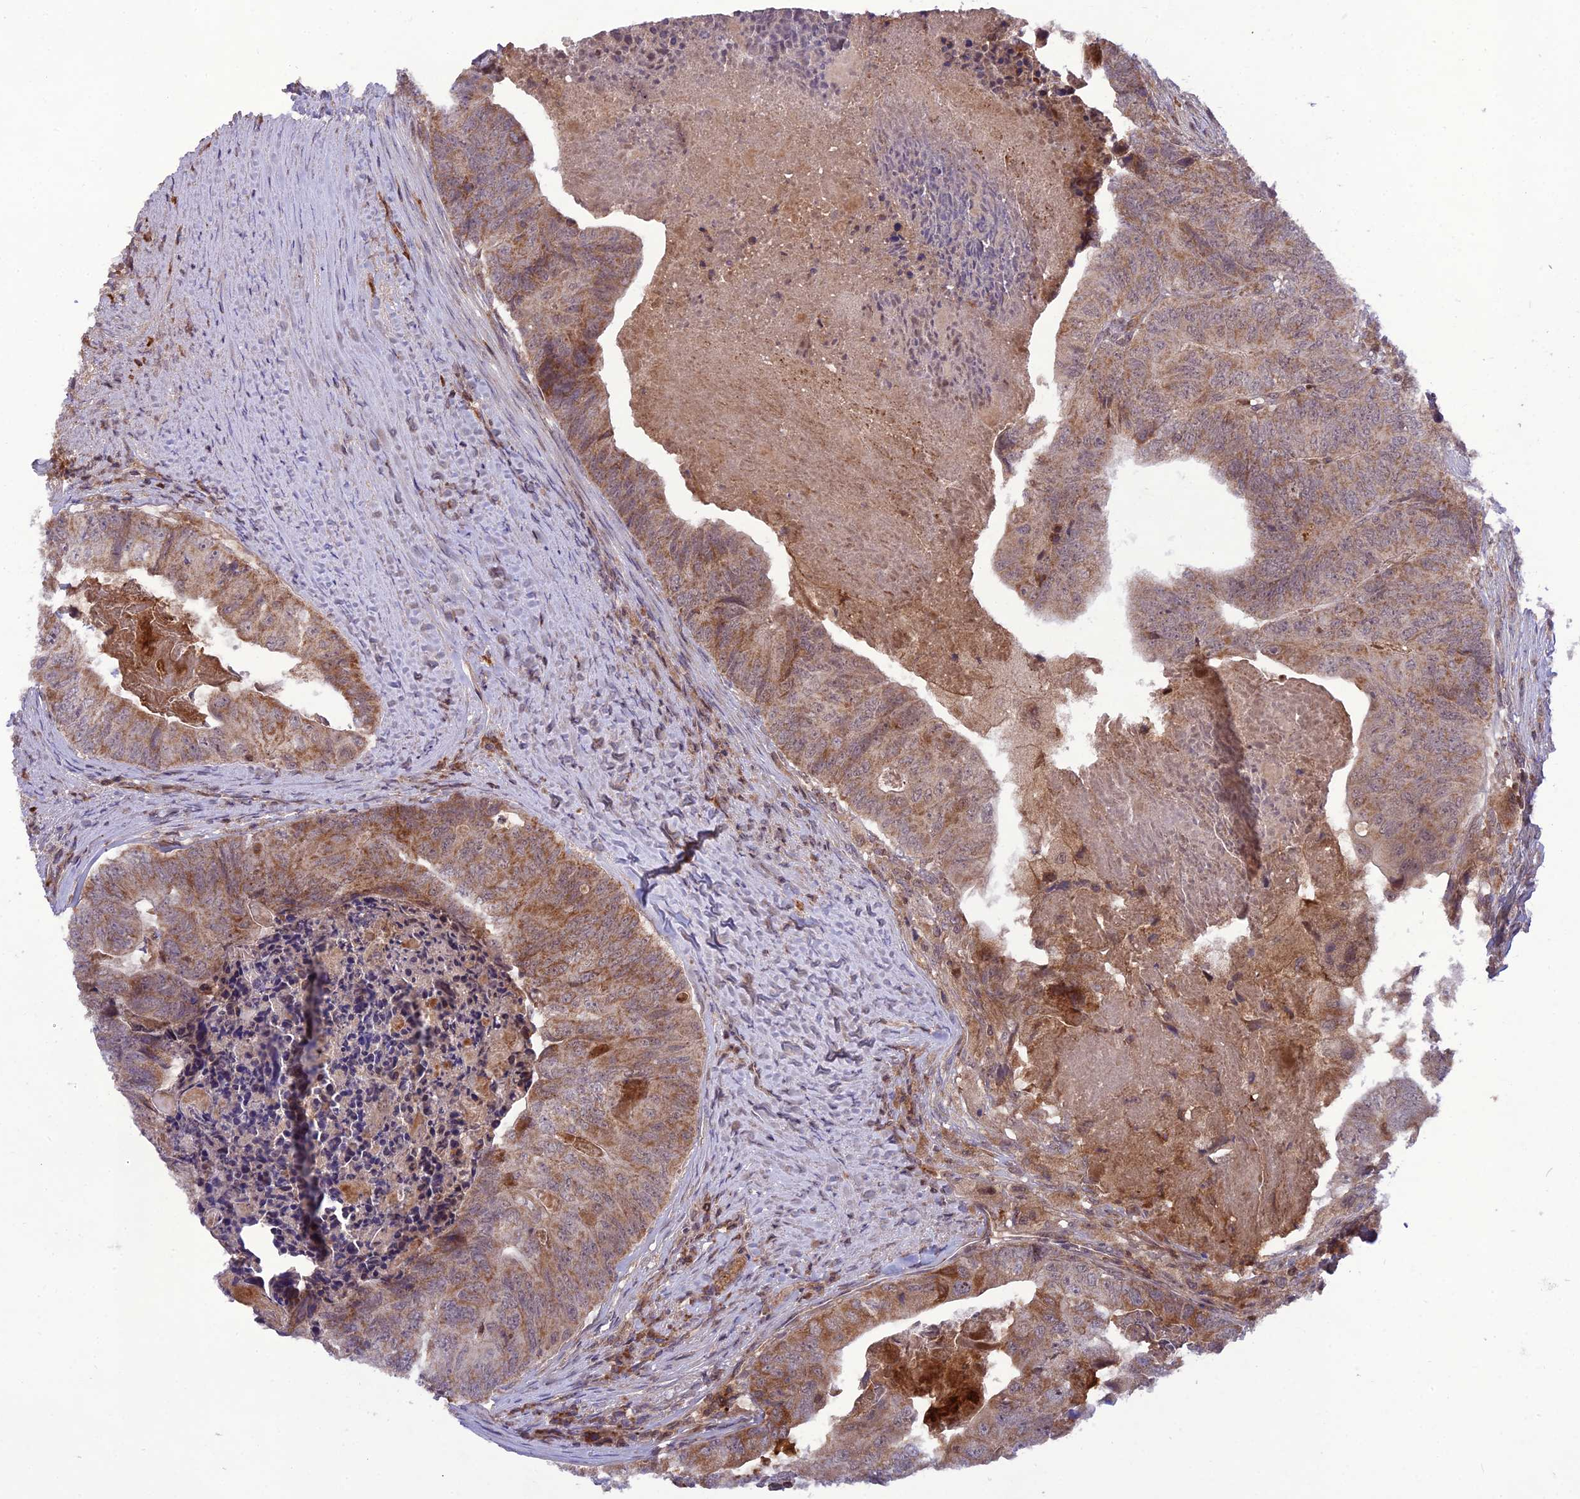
{"staining": {"intensity": "moderate", "quantity": ">75%", "location": "cytoplasmic/membranous"}, "tissue": "colorectal cancer", "cell_type": "Tumor cells", "image_type": "cancer", "snomed": [{"axis": "morphology", "description": "Adenocarcinoma, NOS"}, {"axis": "topography", "description": "Colon"}], "caption": "Immunohistochemistry (IHC) of human colorectal cancer (adenocarcinoma) exhibits medium levels of moderate cytoplasmic/membranous expression in about >75% of tumor cells.", "gene": "NDUFC1", "patient": {"sex": "female", "age": 67}}